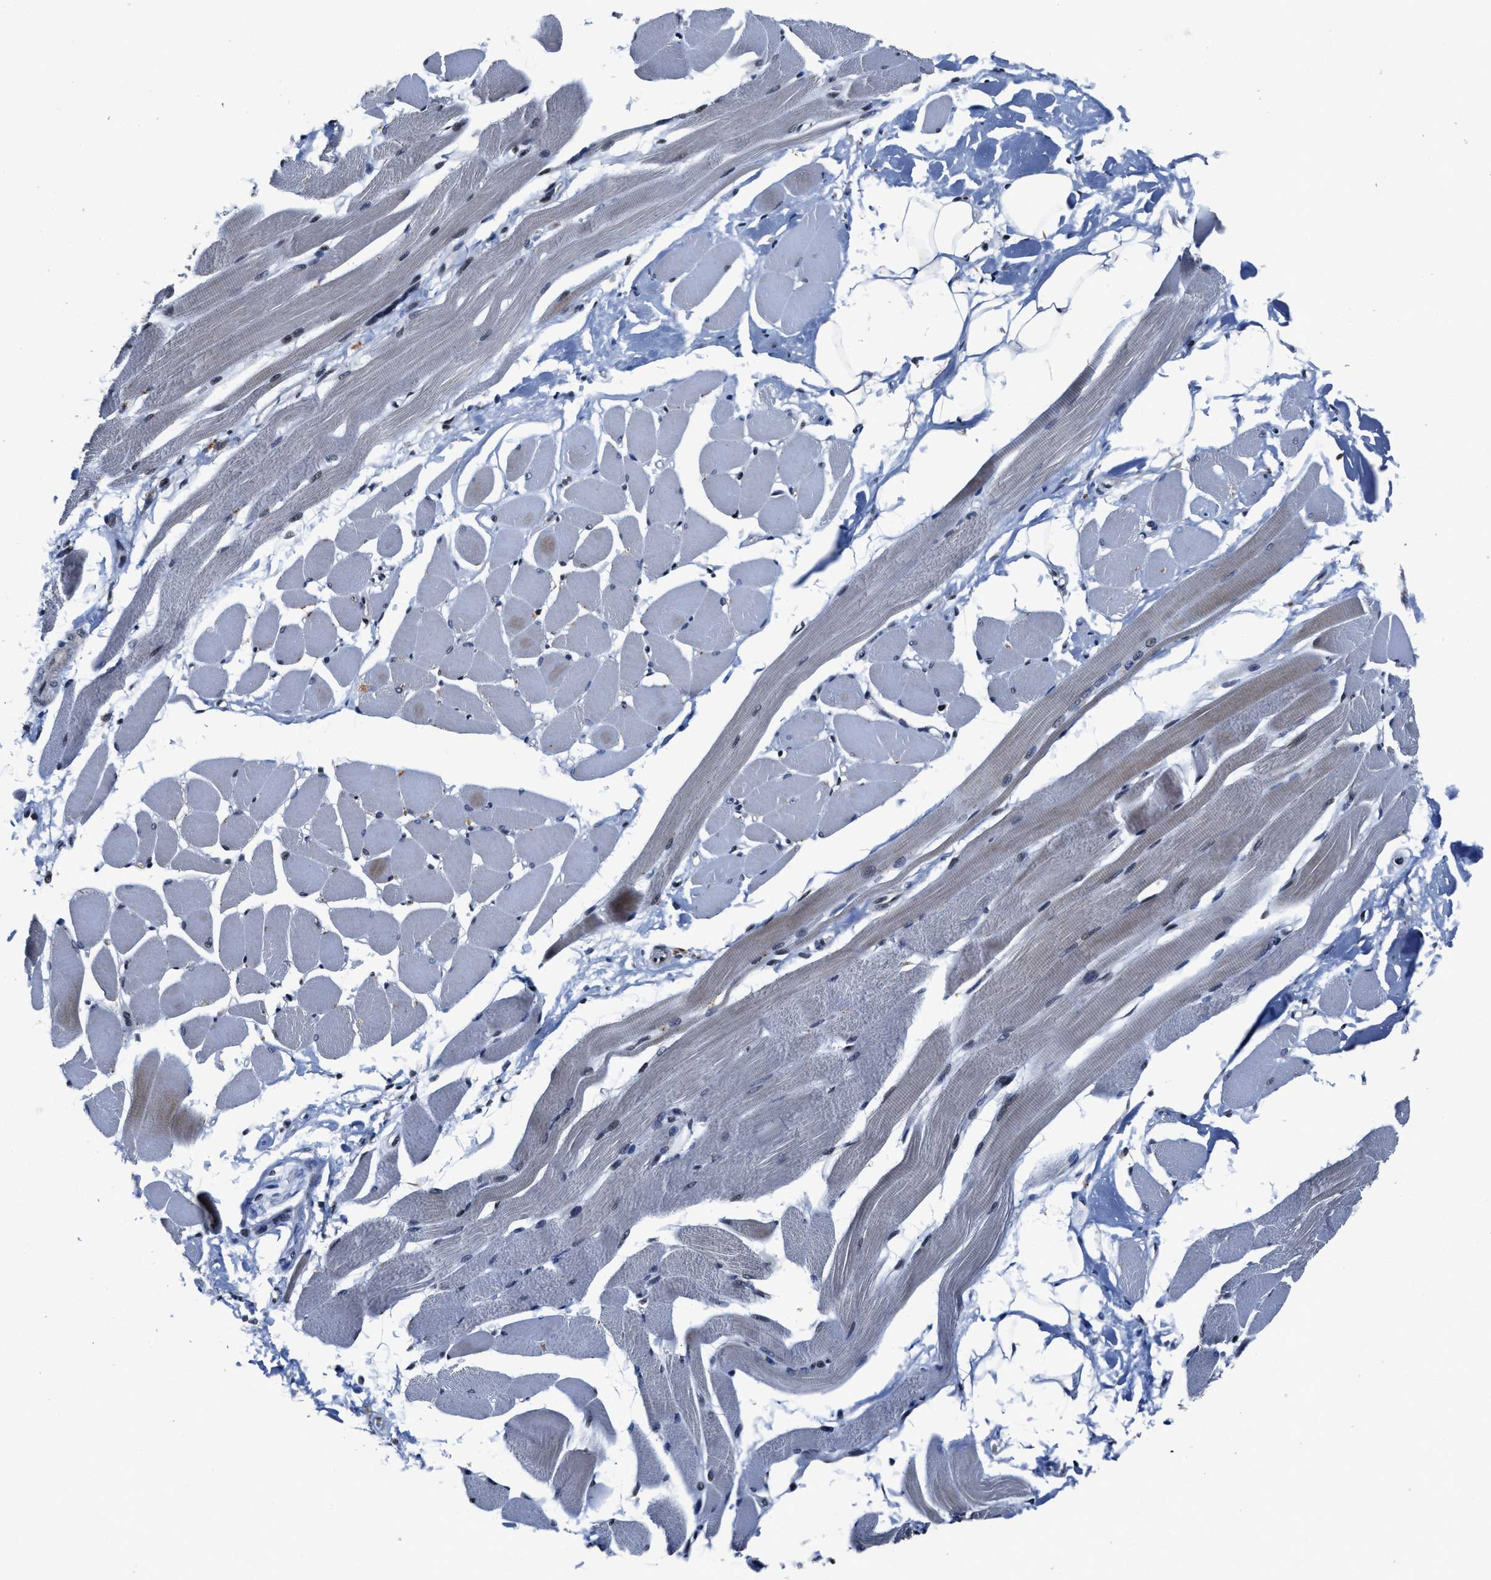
{"staining": {"intensity": "weak", "quantity": "<25%", "location": "nuclear"}, "tissue": "skeletal muscle", "cell_type": "Myocytes", "image_type": "normal", "snomed": [{"axis": "morphology", "description": "Normal tissue, NOS"}, {"axis": "topography", "description": "Skeletal muscle"}, {"axis": "topography", "description": "Peripheral nerve tissue"}], "caption": "Immunohistochemical staining of unremarkable human skeletal muscle demonstrates no significant staining in myocytes.", "gene": "ZNF233", "patient": {"sex": "female", "age": 84}}